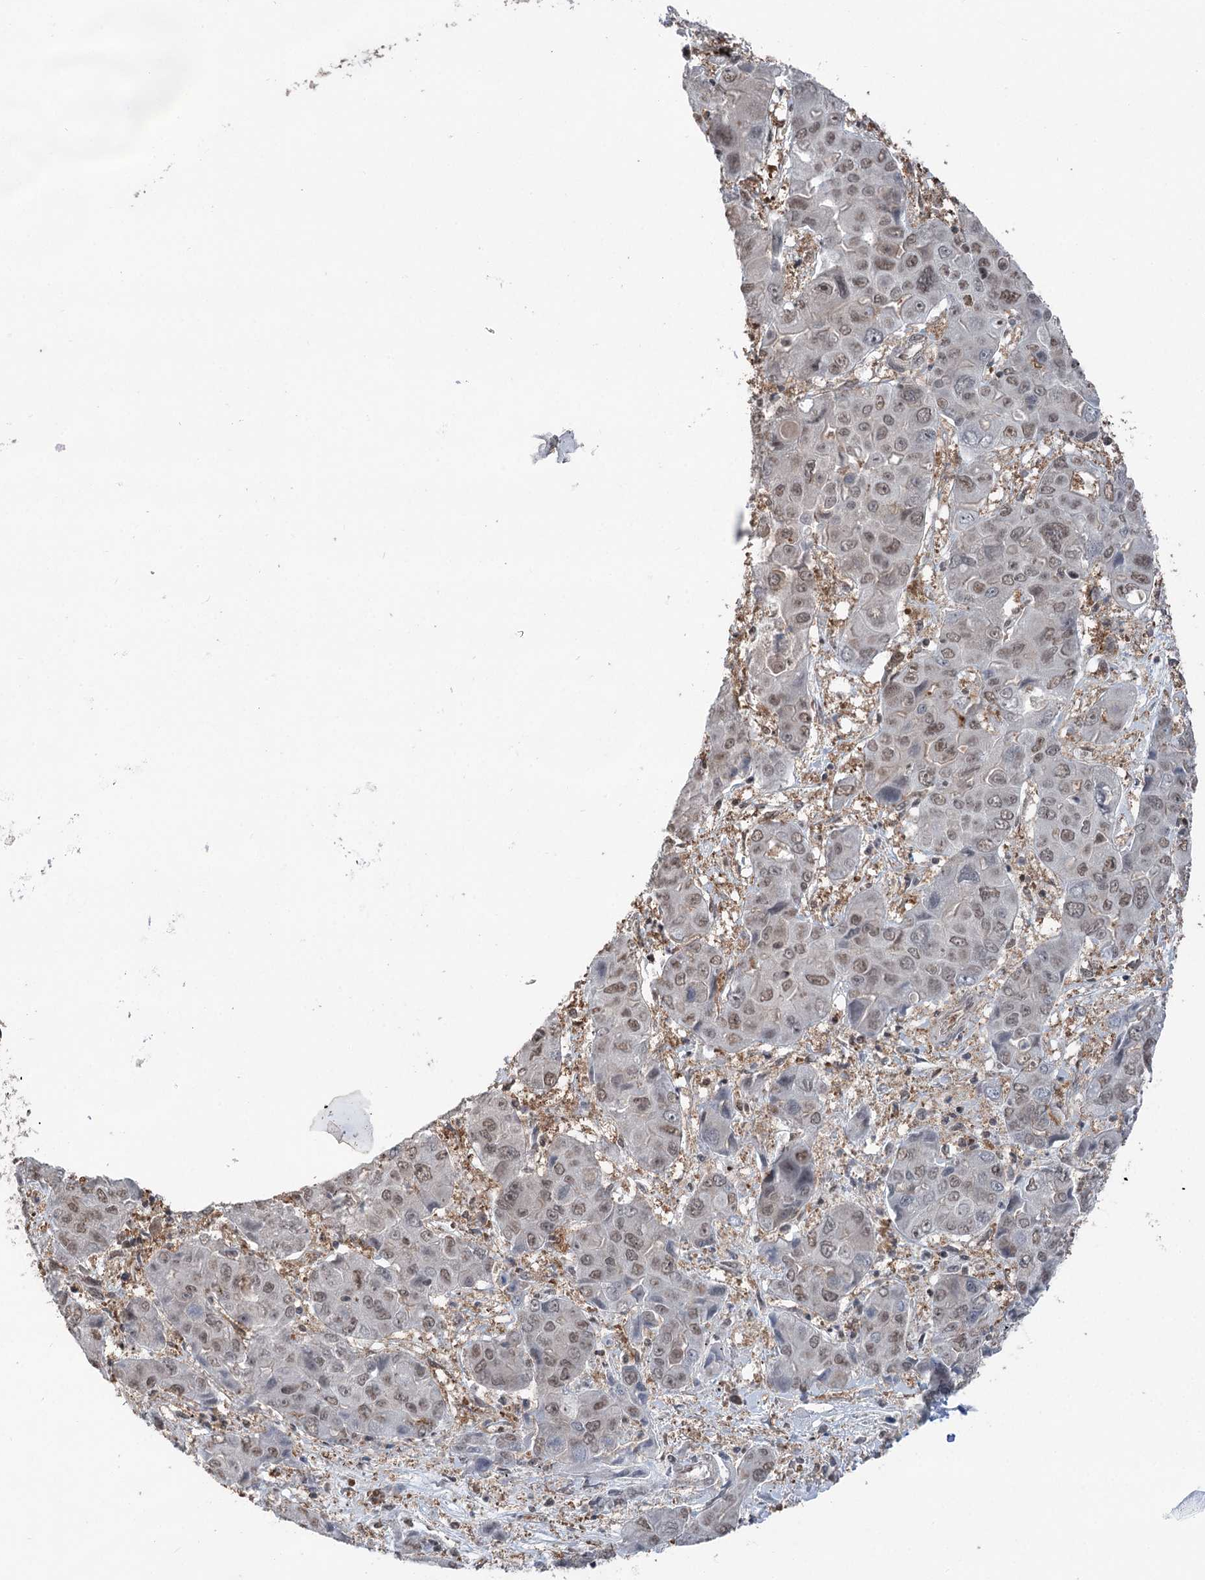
{"staining": {"intensity": "weak", "quantity": "25%-75%", "location": "nuclear"}, "tissue": "liver cancer", "cell_type": "Tumor cells", "image_type": "cancer", "snomed": [{"axis": "morphology", "description": "Cholangiocarcinoma"}, {"axis": "topography", "description": "Liver"}], "caption": "Protein expression analysis of liver cholangiocarcinoma exhibits weak nuclear positivity in approximately 25%-75% of tumor cells.", "gene": "CCSER2", "patient": {"sex": "male", "age": 67}}